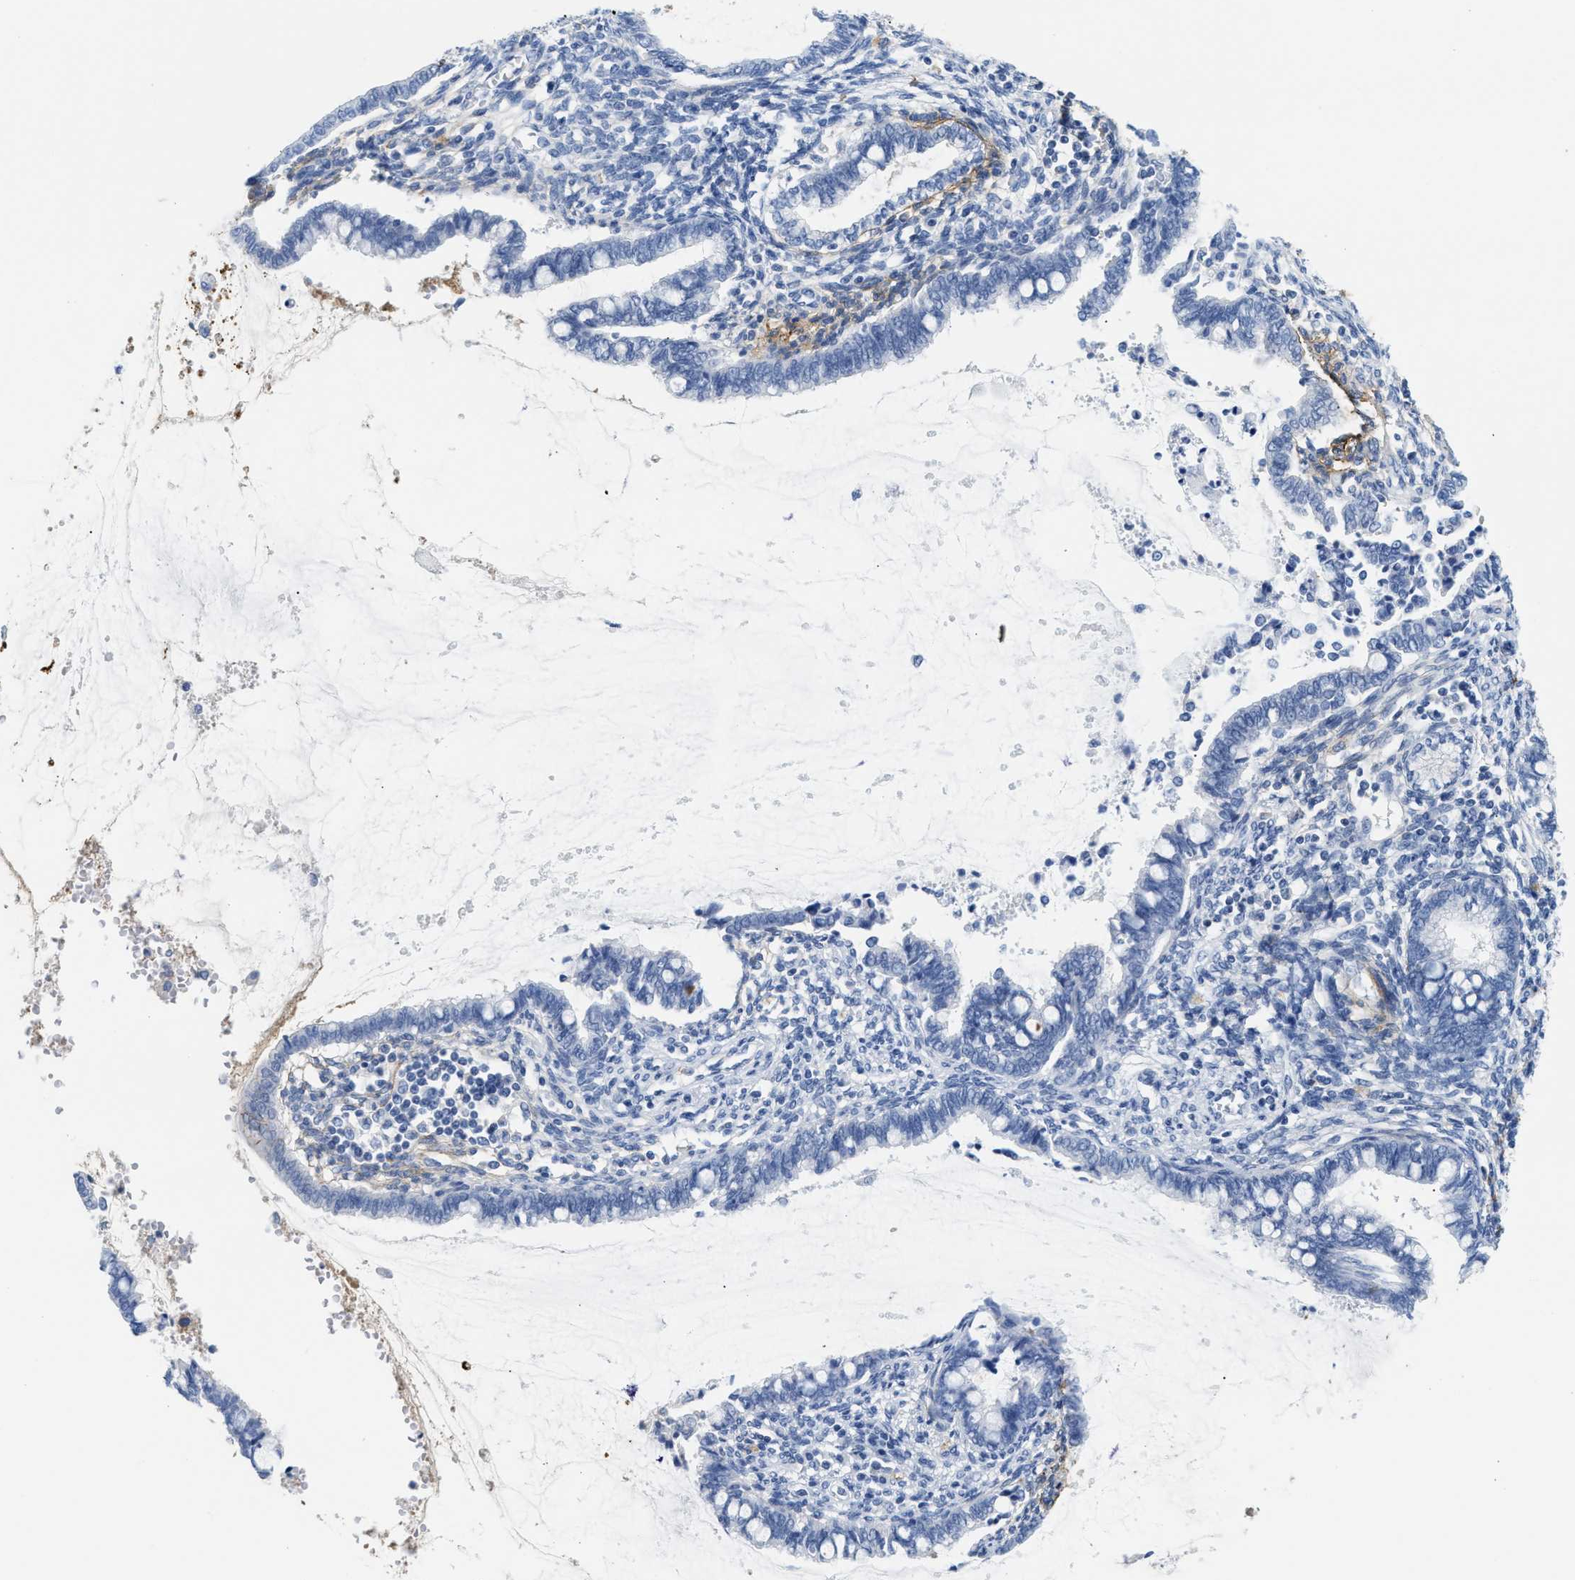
{"staining": {"intensity": "negative", "quantity": "none", "location": "none"}, "tissue": "cervical cancer", "cell_type": "Tumor cells", "image_type": "cancer", "snomed": [{"axis": "morphology", "description": "Adenocarcinoma, NOS"}, {"axis": "topography", "description": "Cervix"}], "caption": "Tumor cells show no significant protein staining in cervical adenocarcinoma. The staining was performed using DAB (3,3'-diaminobenzidine) to visualize the protein expression in brown, while the nuclei were stained in blue with hematoxylin (Magnification: 20x).", "gene": "TNR", "patient": {"sex": "female", "age": 44}}